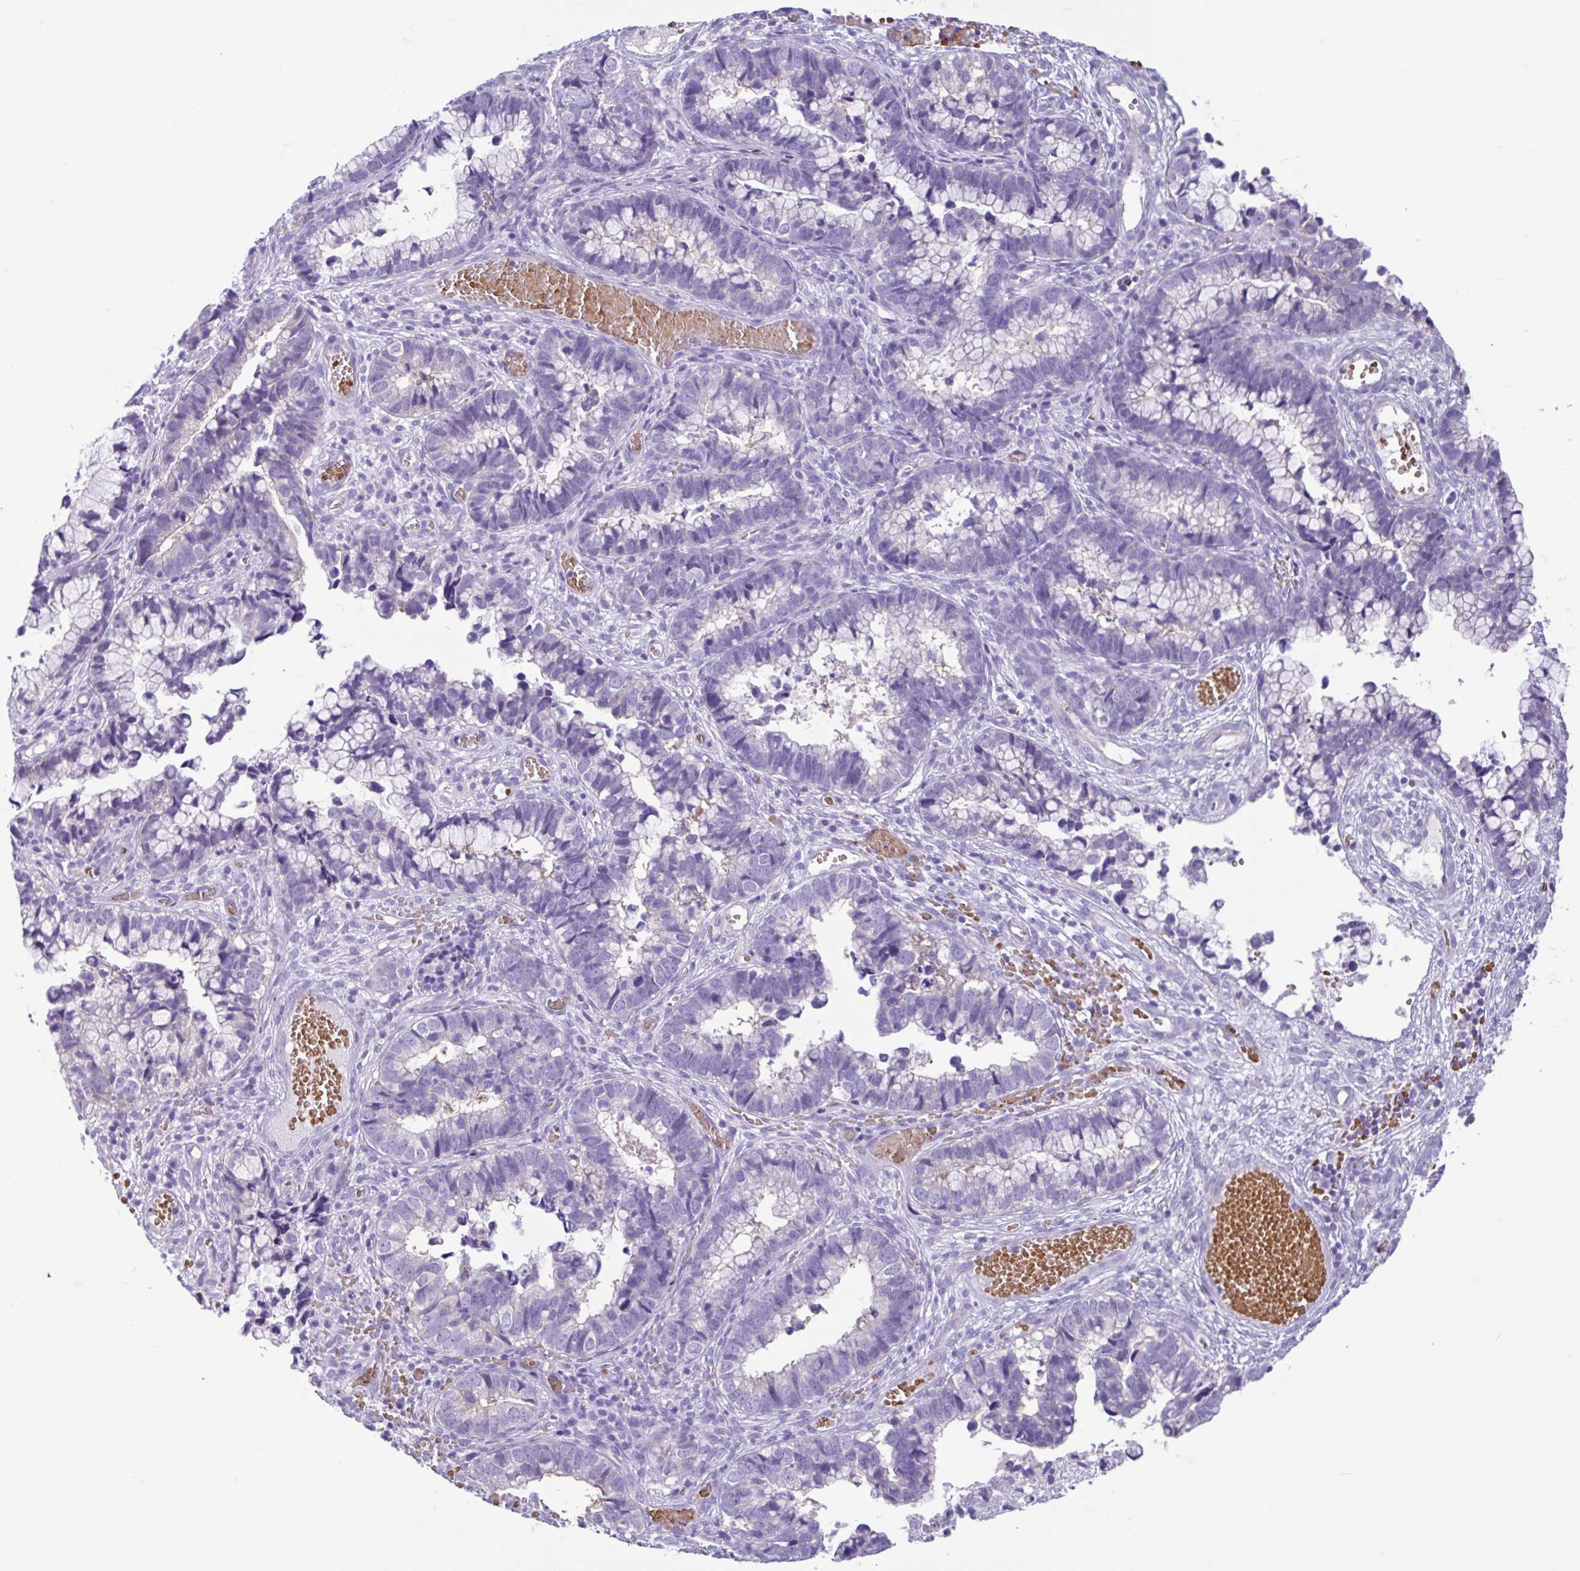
{"staining": {"intensity": "negative", "quantity": "none", "location": "none"}, "tissue": "cervical cancer", "cell_type": "Tumor cells", "image_type": "cancer", "snomed": [{"axis": "morphology", "description": "Adenocarcinoma, NOS"}, {"axis": "topography", "description": "Cervix"}], "caption": "This is an IHC image of adenocarcinoma (cervical). There is no staining in tumor cells.", "gene": "TMEM79", "patient": {"sex": "female", "age": 44}}